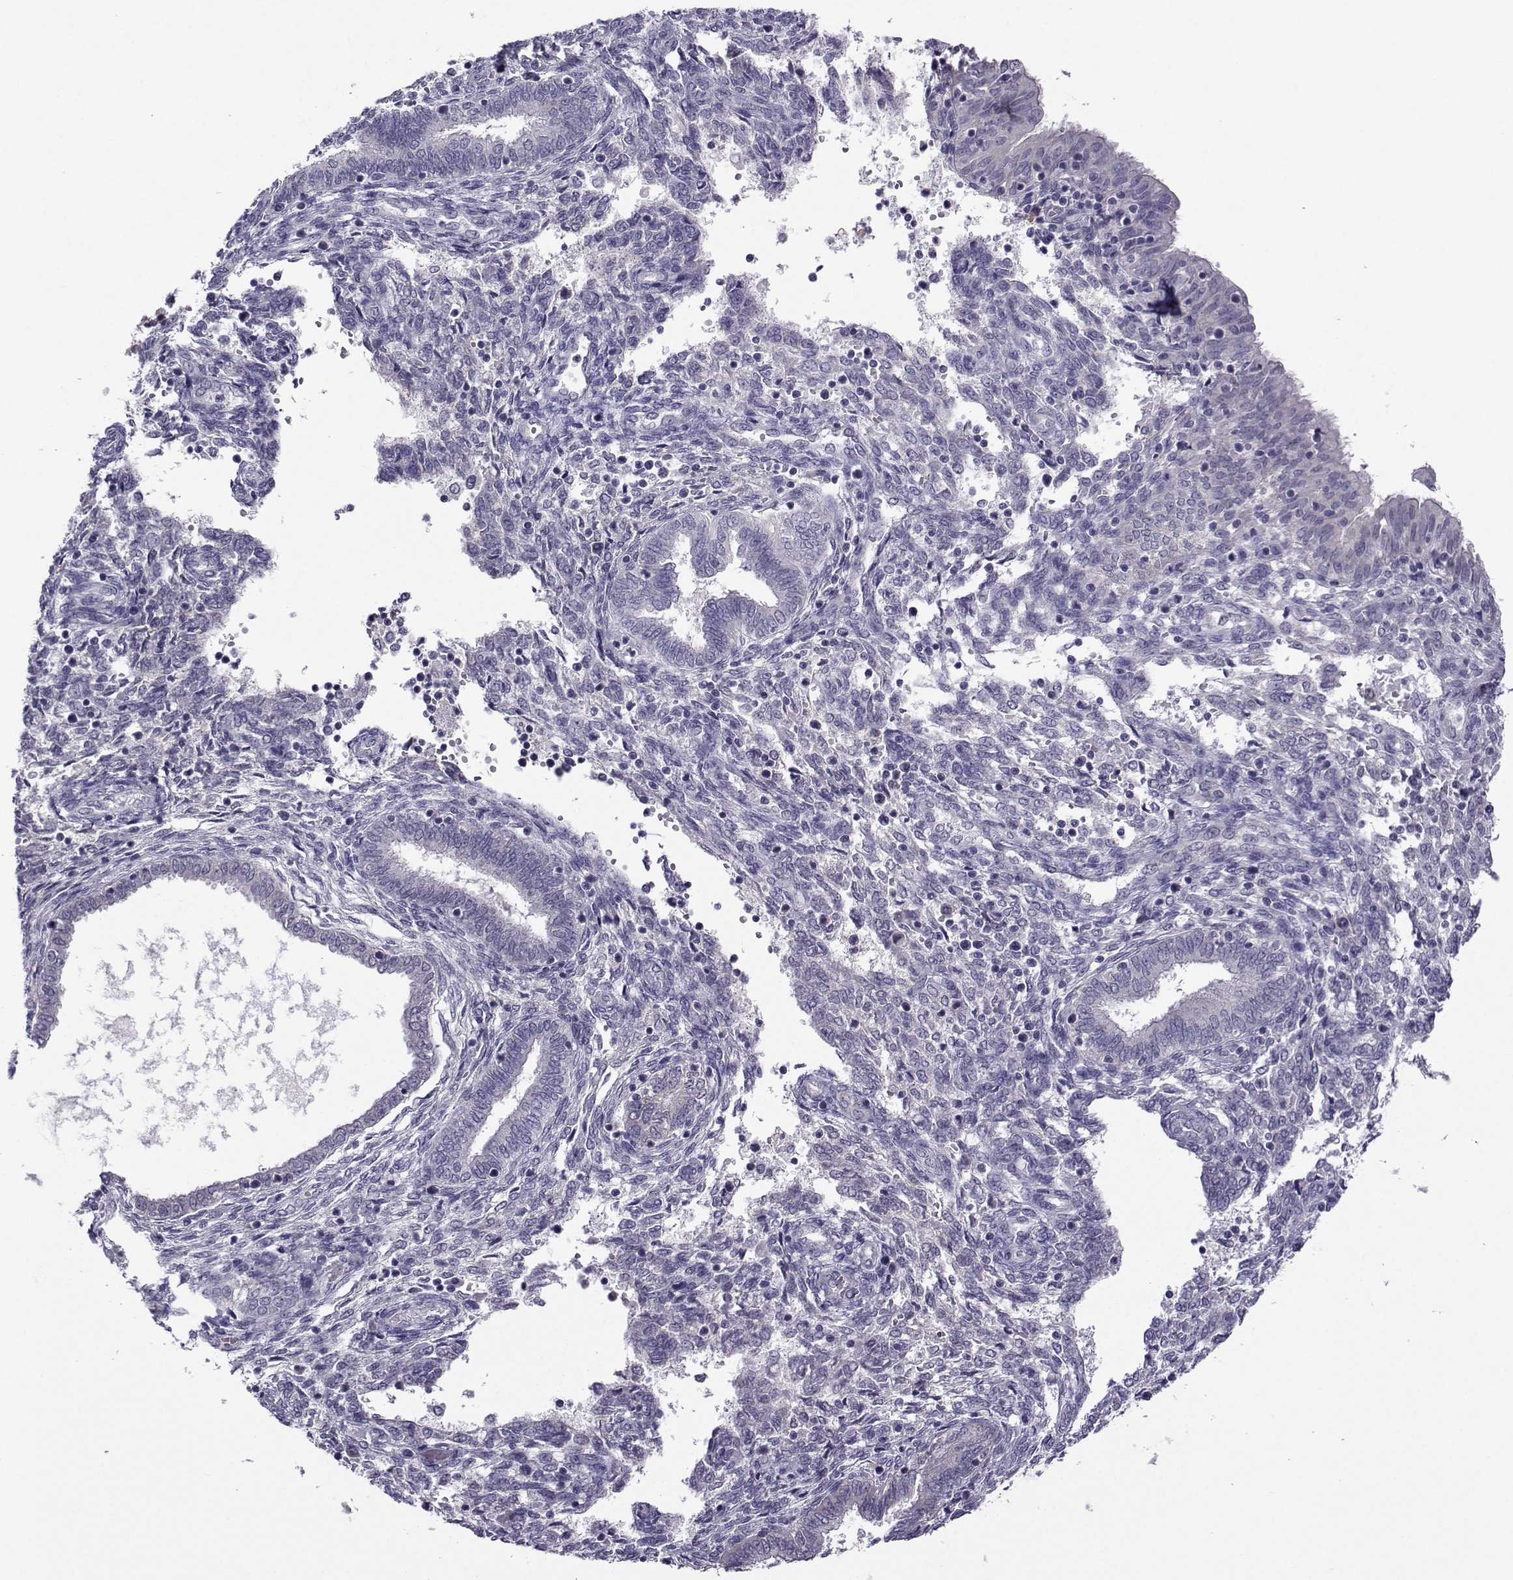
{"staining": {"intensity": "negative", "quantity": "none", "location": "none"}, "tissue": "endometrium", "cell_type": "Cells in endometrial stroma", "image_type": "normal", "snomed": [{"axis": "morphology", "description": "Normal tissue, NOS"}, {"axis": "topography", "description": "Endometrium"}], "caption": "Immunohistochemical staining of unremarkable endometrium displays no significant staining in cells in endometrial stroma.", "gene": "DDX20", "patient": {"sex": "female", "age": 42}}